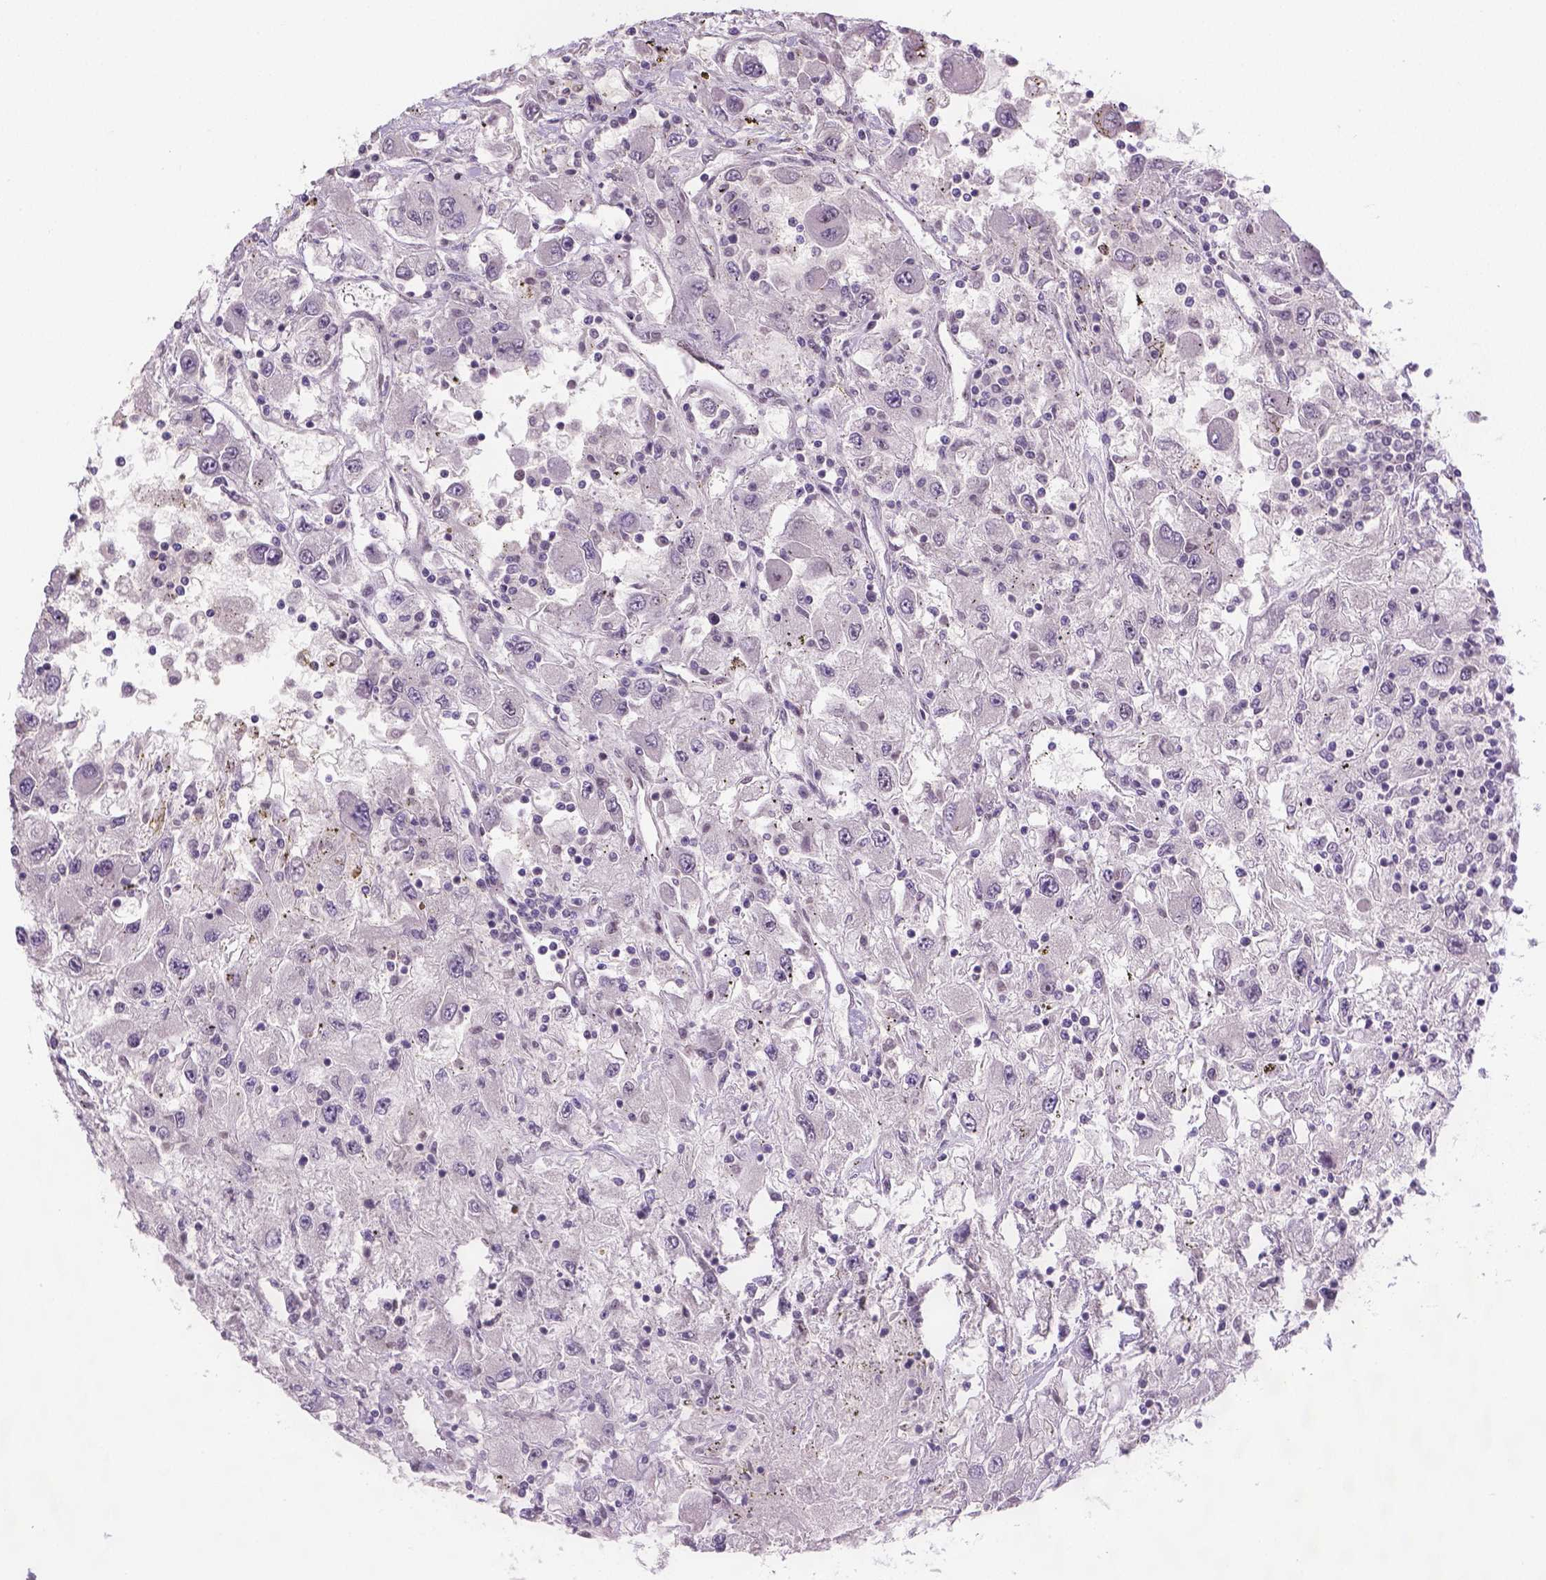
{"staining": {"intensity": "negative", "quantity": "none", "location": "none"}, "tissue": "renal cancer", "cell_type": "Tumor cells", "image_type": "cancer", "snomed": [{"axis": "morphology", "description": "Adenocarcinoma, NOS"}, {"axis": "topography", "description": "Kidney"}], "caption": "This is an immunohistochemistry histopathology image of human adenocarcinoma (renal). There is no positivity in tumor cells.", "gene": "FANCE", "patient": {"sex": "female", "age": 67}}